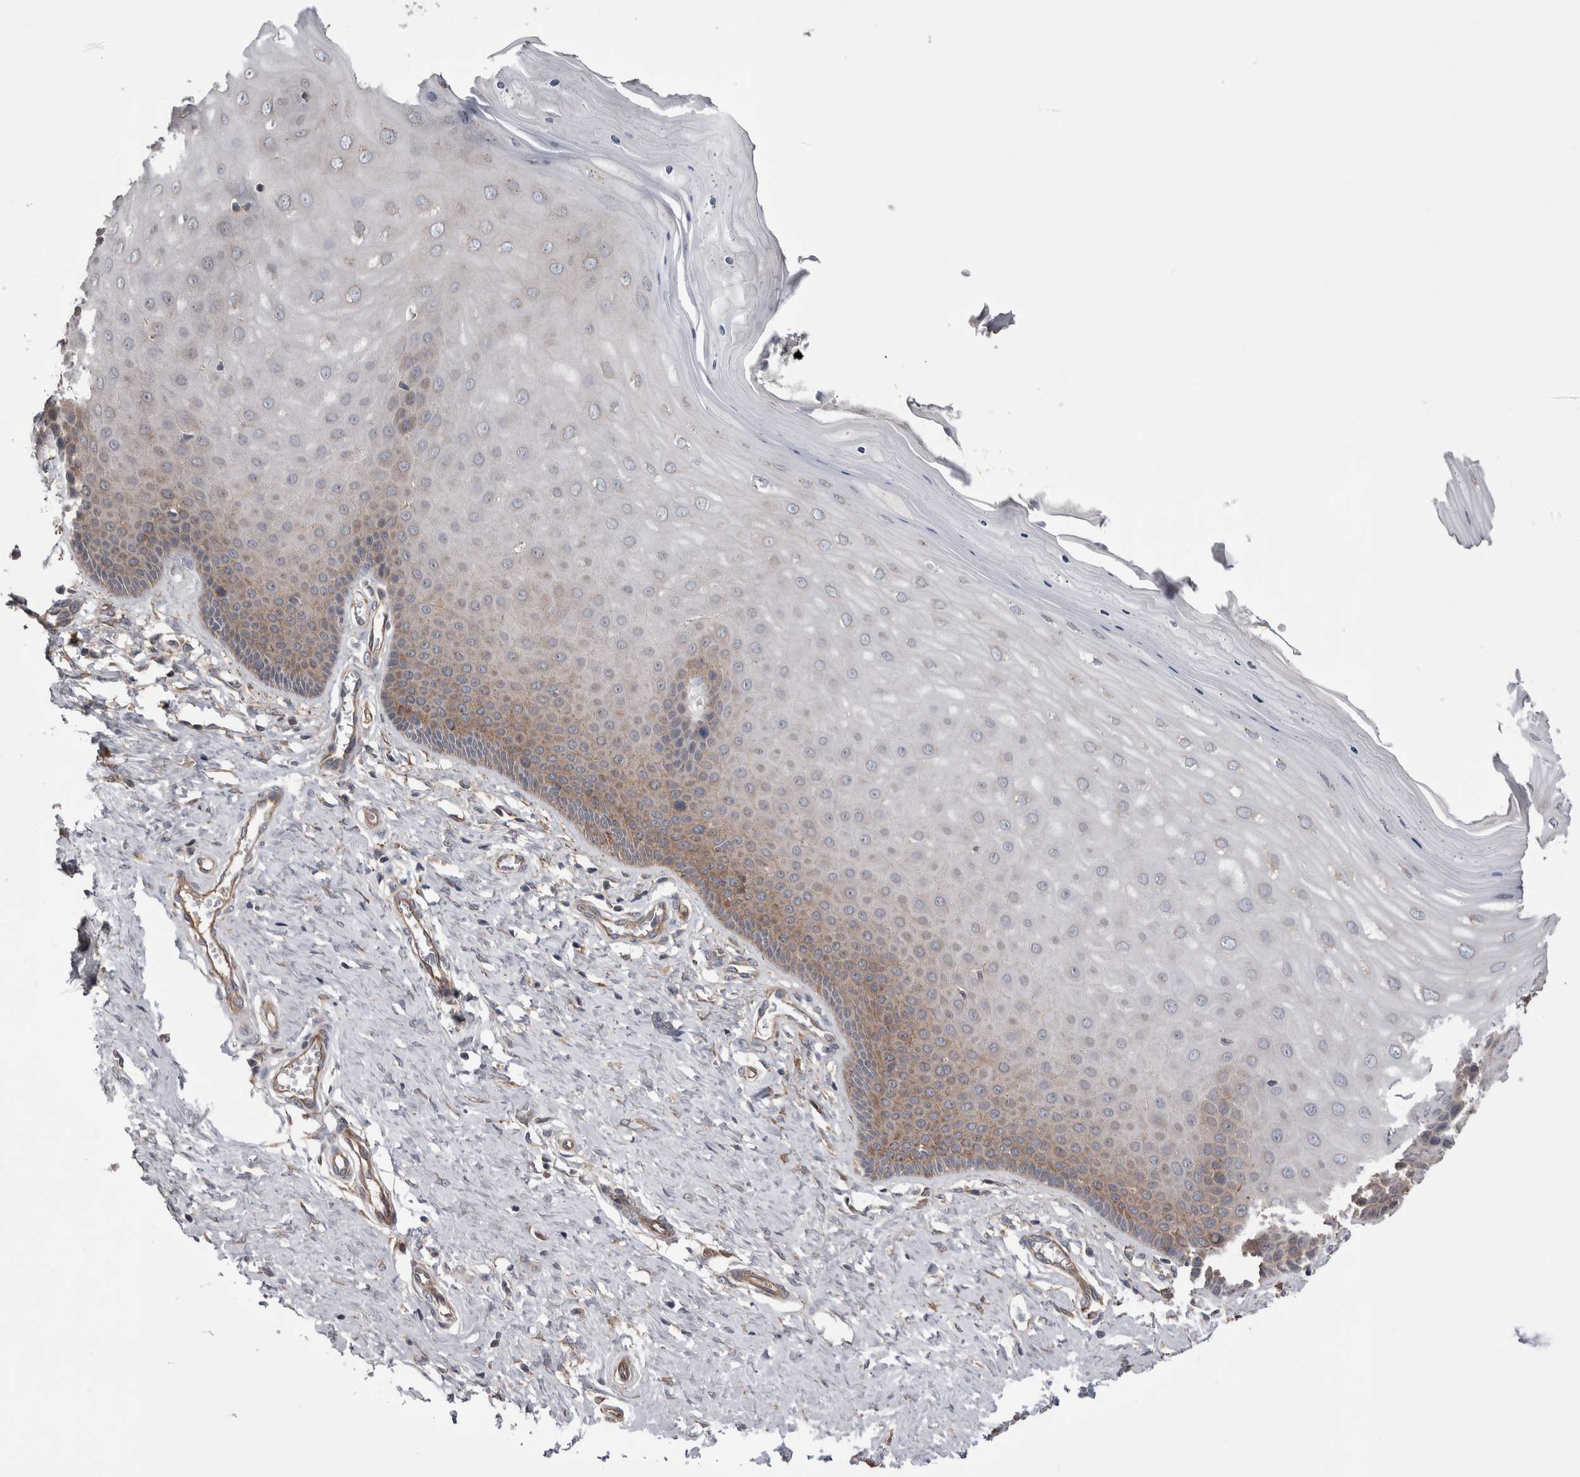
{"staining": {"intensity": "weak", "quantity": ">75%", "location": "cytoplasmic/membranous"}, "tissue": "cervix", "cell_type": "Glandular cells", "image_type": "normal", "snomed": [{"axis": "morphology", "description": "Normal tissue, NOS"}, {"axis": "topography", "description": "Cervix"}], "caption": "Protein analysis of benign cervix demonstrates weak cytoplasmic/membranous staining in about >75% of glandular cells. Using DAB (brown) and hematoxylin (blue) stains, captured at high magnification using brightfield microscopy.", "gene": "LIMA1", "patient": {"sex": "female", "age": 55}}